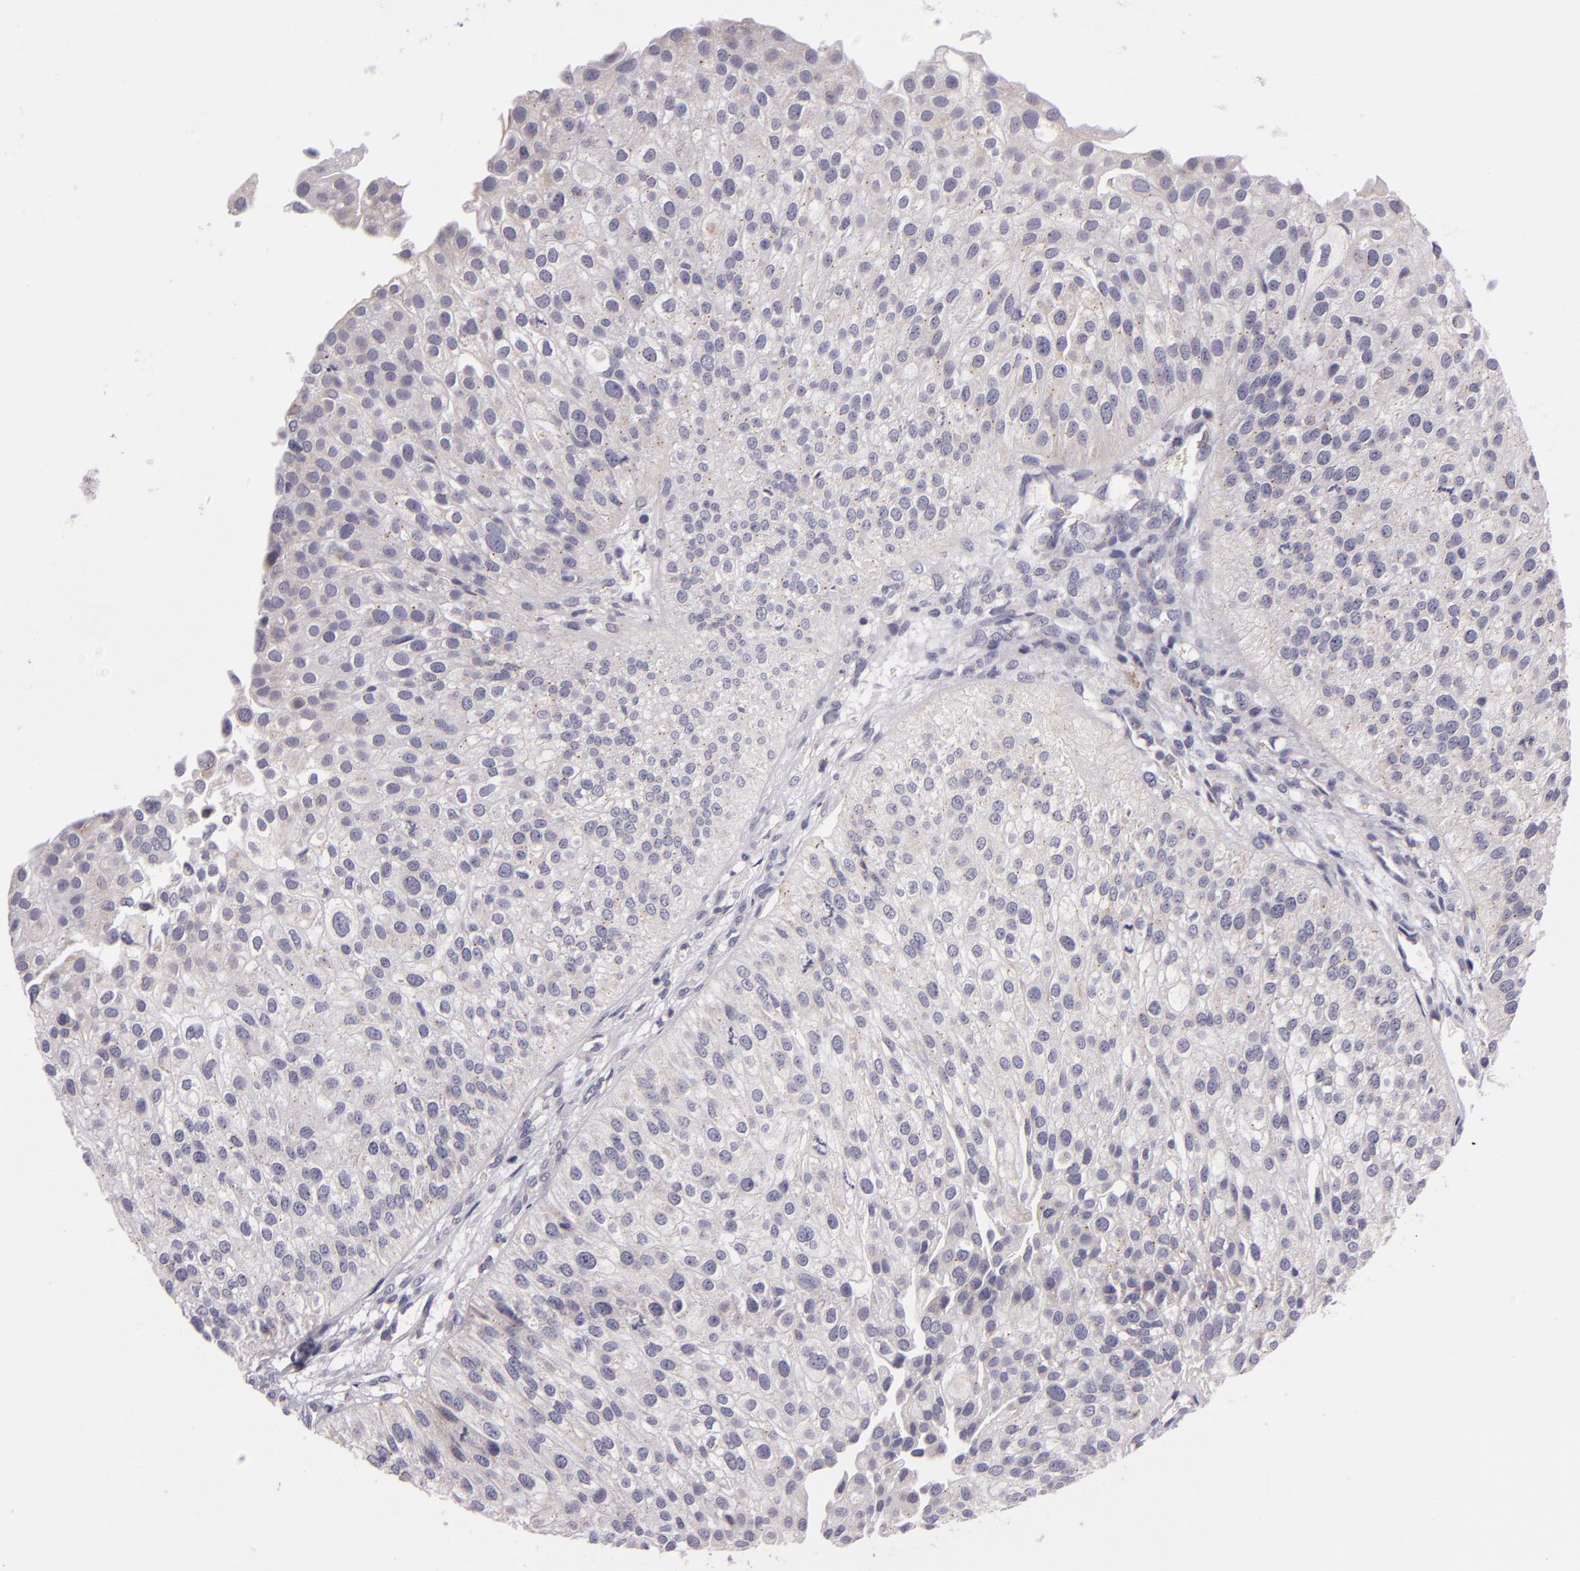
{"staining": {"intensity": "negative", "quantity": "none", "location": "none"}, "tissue": "urothelial cancer", "cell_type": "Tumor cells", "image_type": "cancer", "snomed": [{"axis": "morphology", "description": "Urothelial carcinoma, Low grade"}, {"axis": "topography", "description": "Urinary bladder"}], "caption": "This histopathology image is of urothelial cancer stained with IHC to label a protein in brown with the nuclei are counter-stained blue. There is no staining in tumor cells.", "gene": "CILK1", "patient": {"sex": "female", "age": 89}}